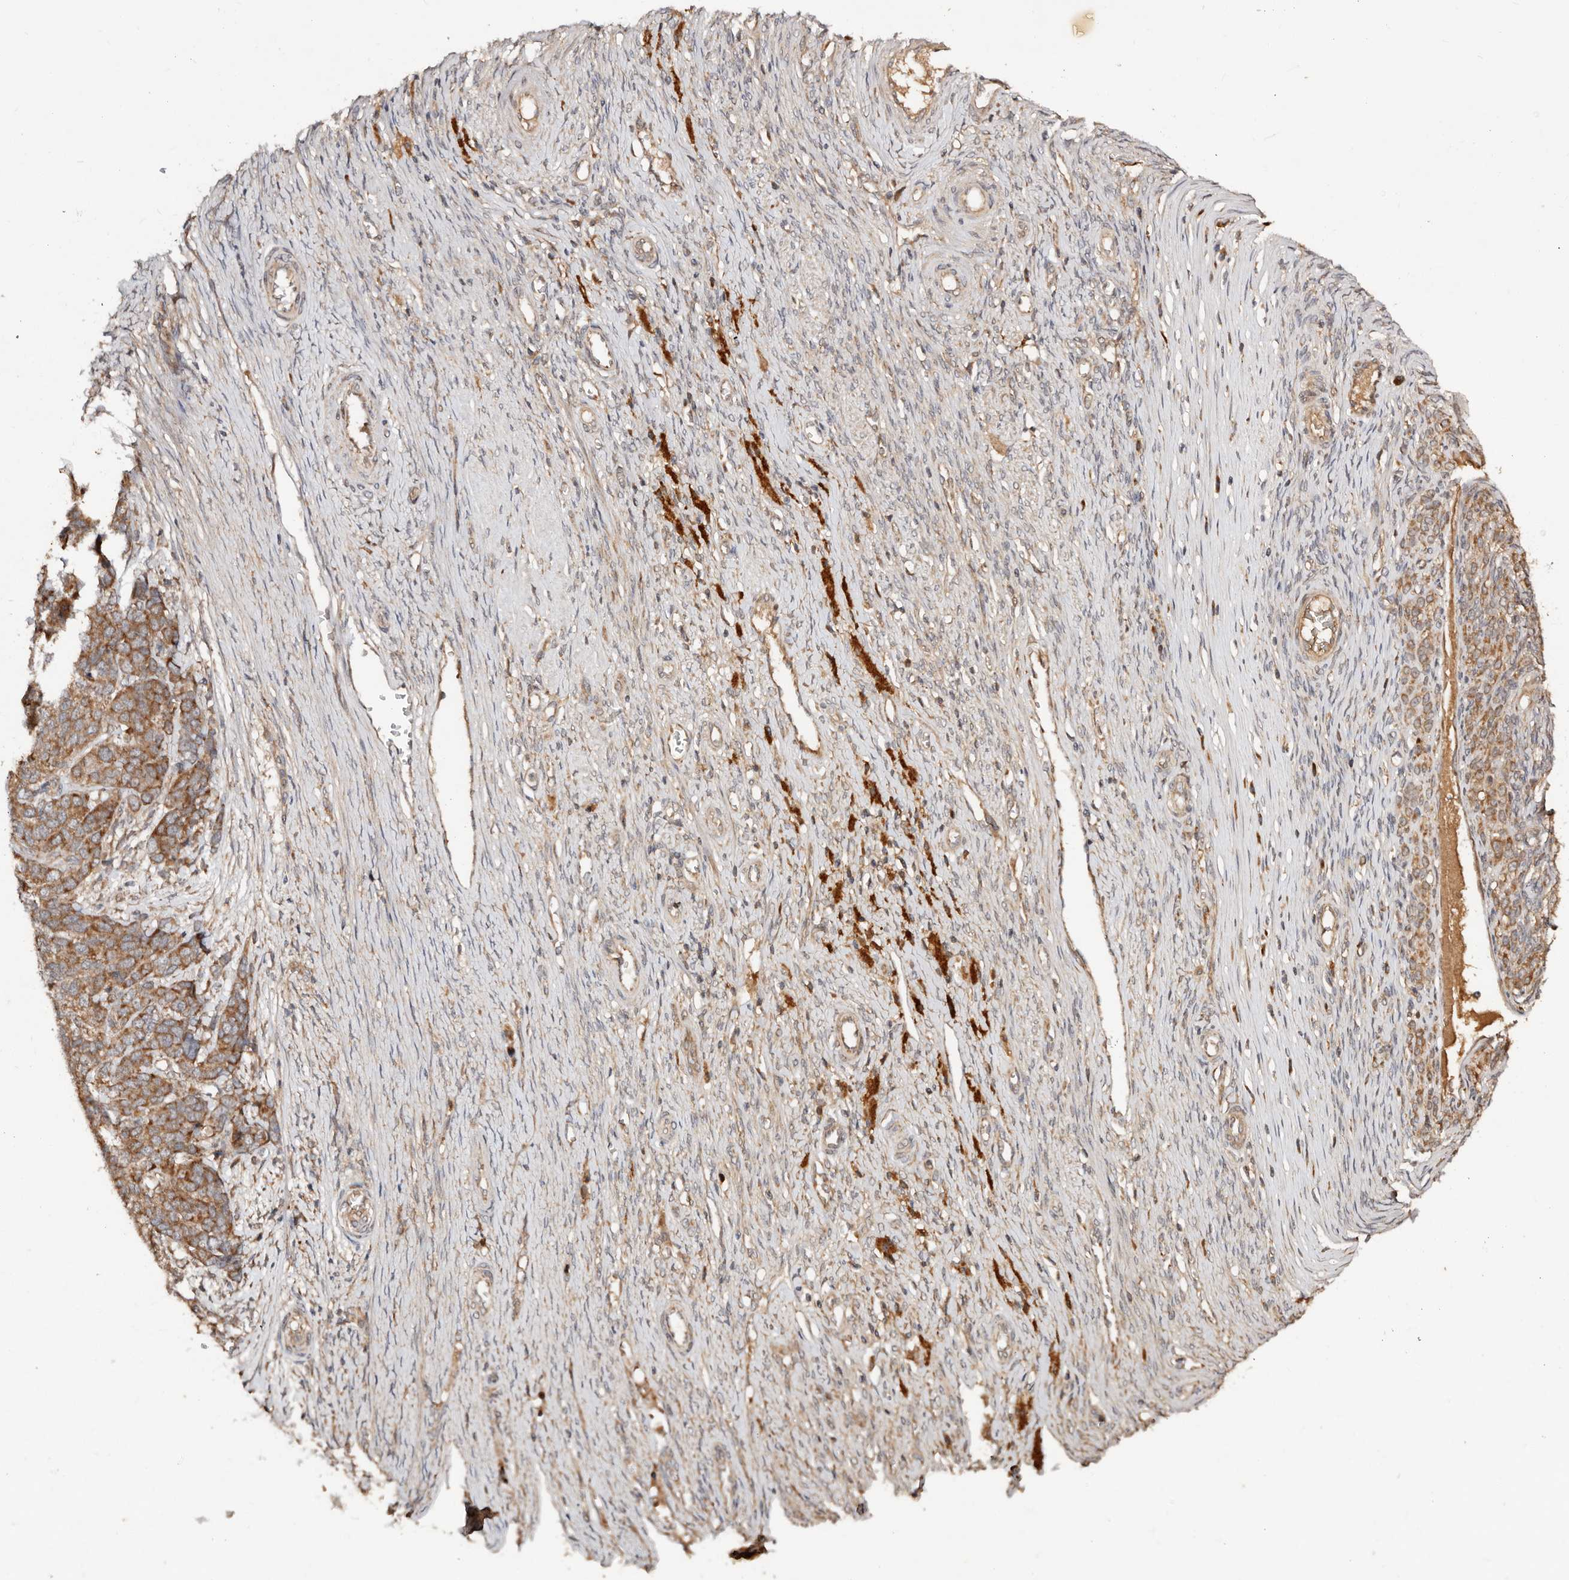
{"staining": {"intensity": "moderate", "quantity": ">75%", "location": "cytoplasmic/membranous"}, "tissue": "ovarian cancer", "cell_type": "Tumor cells", "image_type": "cancer", "snomed": [{"axis": "morphology", "description": "Cystadenocarcinoma, serous, NOS"}, {"axis": "topography", "description": "Ovary"}], "caption": "Ovarian cancer (serous cystadenocarcinoma) tissue reveals moderate cytoplasmic/membranous positivity in approximately >75% of tumor cells", "gene": "DENND11", "patient": {"sex": "female", "age": 44}}